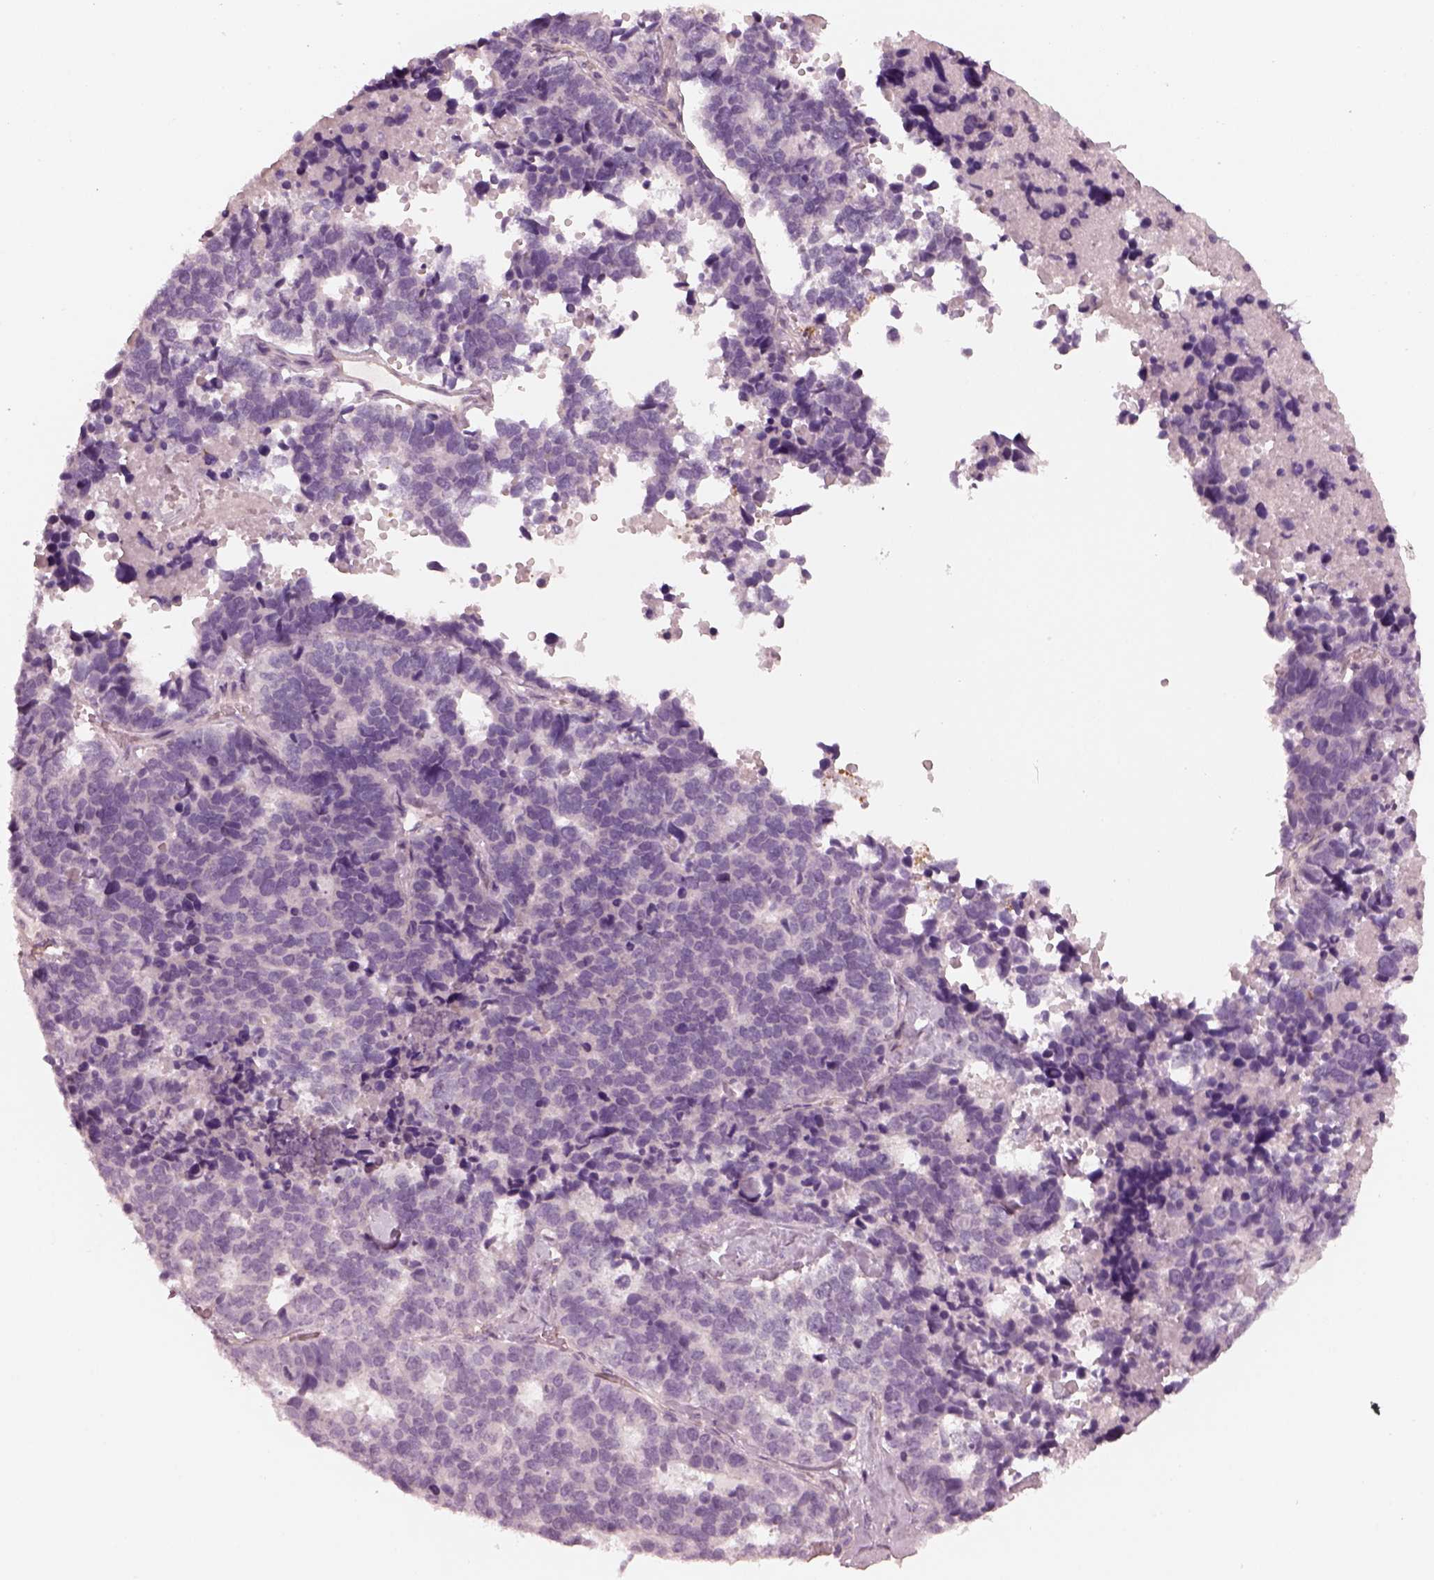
{"staining": {"intensity": "negative", "quantity": "none", "location": "none"}, "tissue": "stomach cancer", "cell_type": "Tumor cells", "image_type": "cancer", "snomed": [{"axis": "morphology", "description": "Adenocarcinoma, NOS"}, {"axis": "topography", "description": "Stomach"}], "caption": "Tumor cells show no significant staining in stomach cancer.", "gene": "EIF4E1B", "patient": {"sex": "male", "age": 69}}